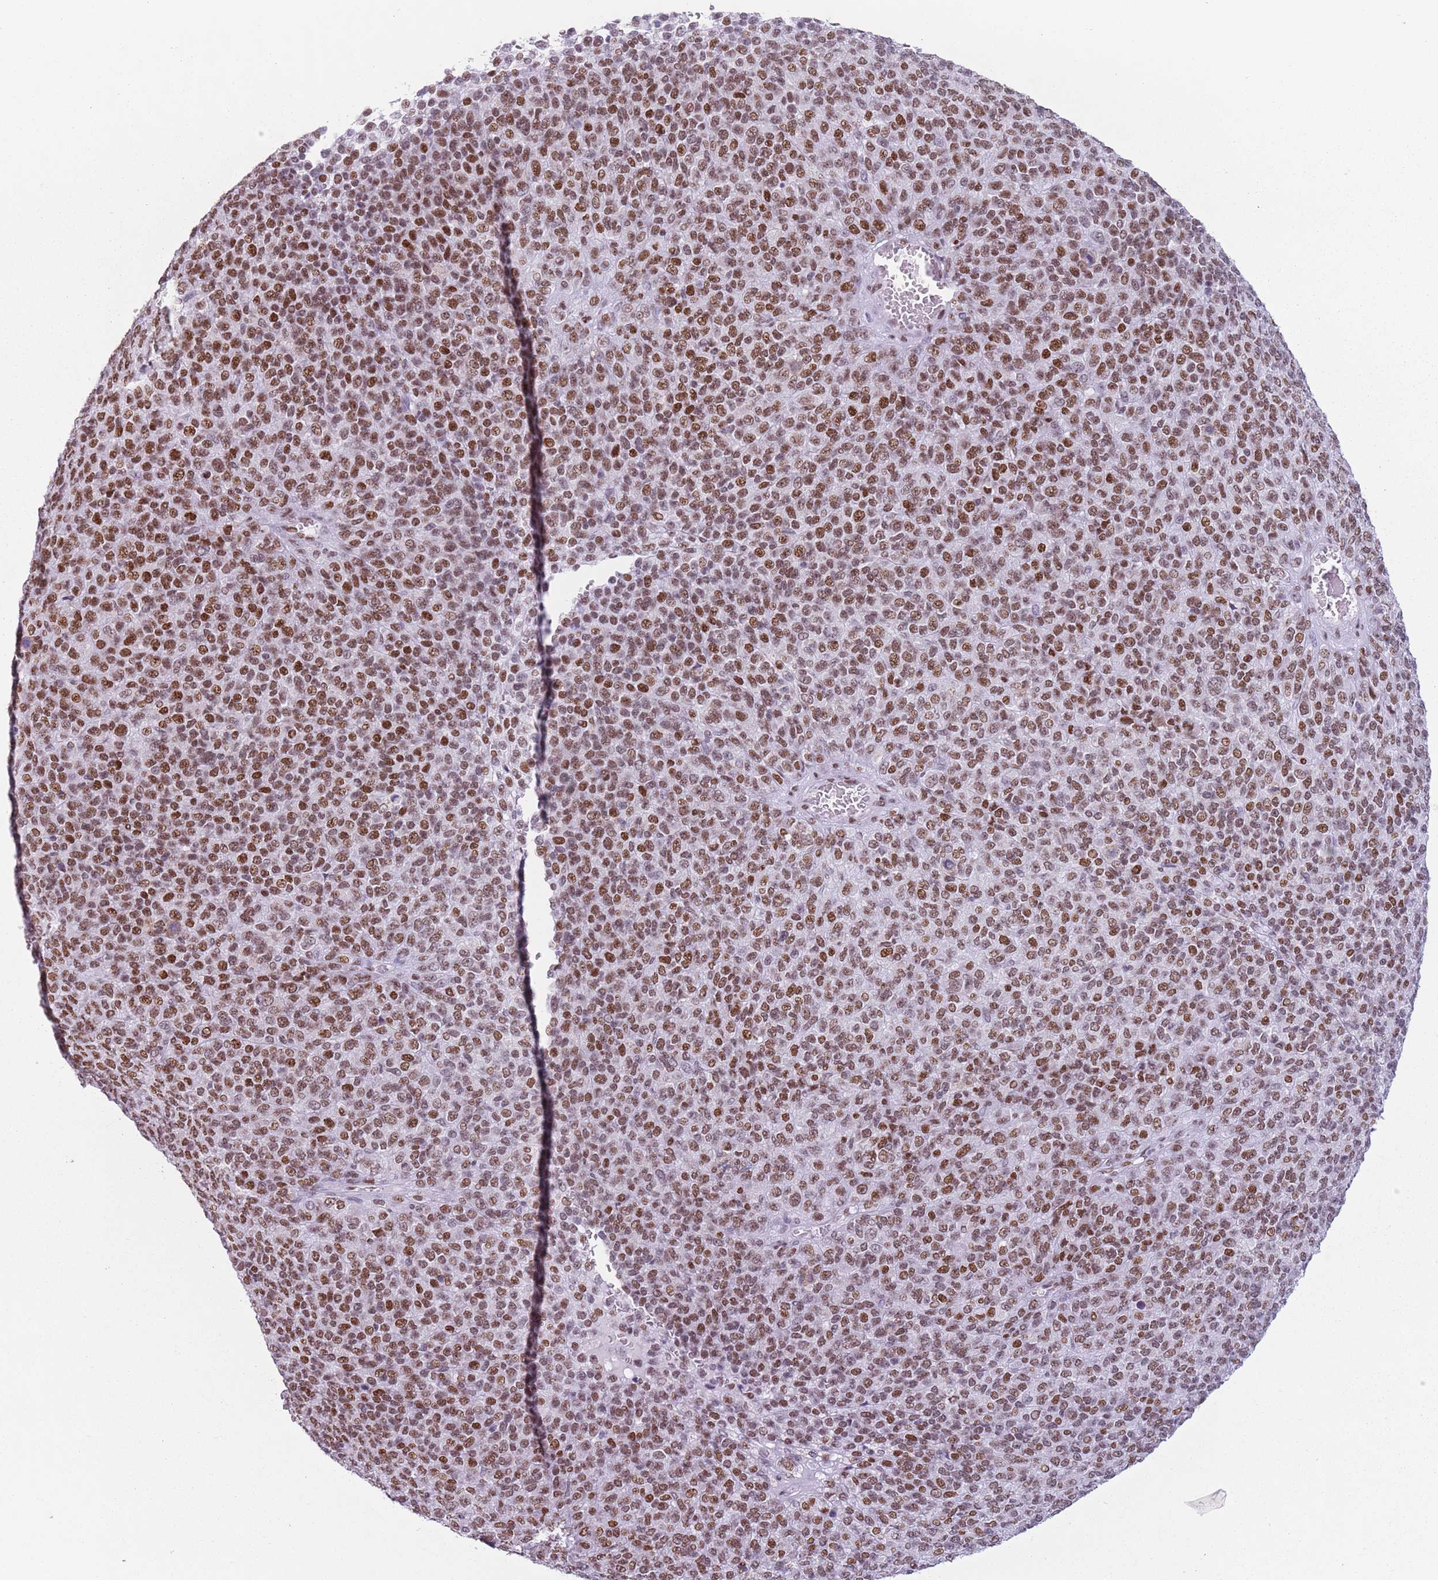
{"staining": {"intensity": "moderate", "quantity": ">75%", "location": "nuclear"}, "tissue": "melanoma", "cell_type": "Tumor cells", "image_type": "cancer", "snomed": [{"axis": "morphology", "description": "Malignant melanoma, Metastatic site"}, {"axis": "topography", "description": "Brain"}], "caption": "IHC histopathology image of neoplastic tissue: human melanoma stained using IHC shows medium levels of moderate protein expression localized specifically in the nuclear of tumor cells, appearing as a nuclear brown color.", "gene": "FAM104B", "patient": {"sex": "female", "age": 56}}